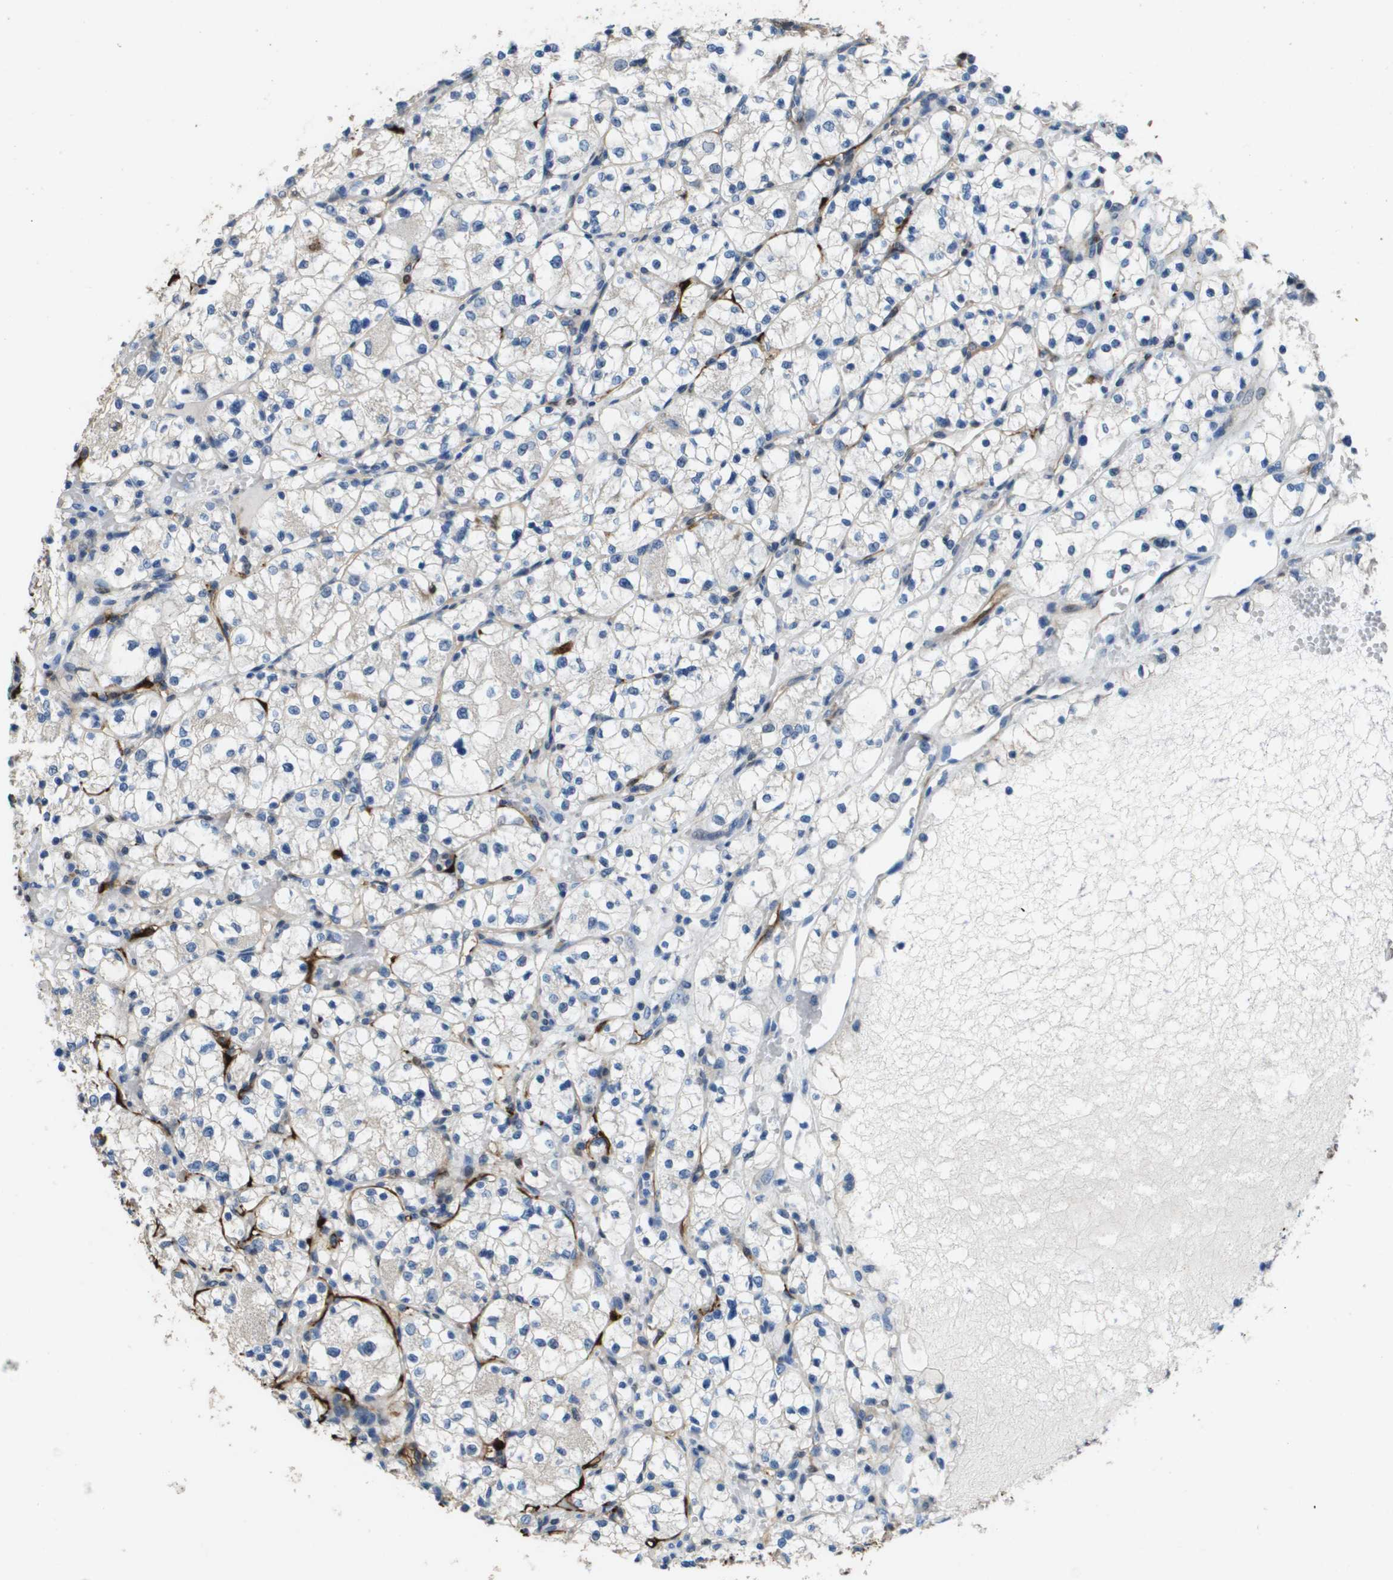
{"staining": {"intensity": "weak", "quantity": "25%-75%", "location": "cytoplasmic/membranous"}, "tissue": "renal cancer", "cell_type": "Tumor cells", "image_type": "cancer", "snomed": [{"axis": "morphology", "description": "Adenocarcinoma, NOS"}, {"axis": "topography", "description": "Kidney"}], "caption": "Brown immunohistochemical staining in renal adenocarcinoma reveals weak cytoplasmic/membranous staining in approximately 25%-75% of tumor cells. (Brightfield microscopy of DAB IHC at high magnification).", "gene": "FABP5", "patient": {"sex": "female", "age": 60}}